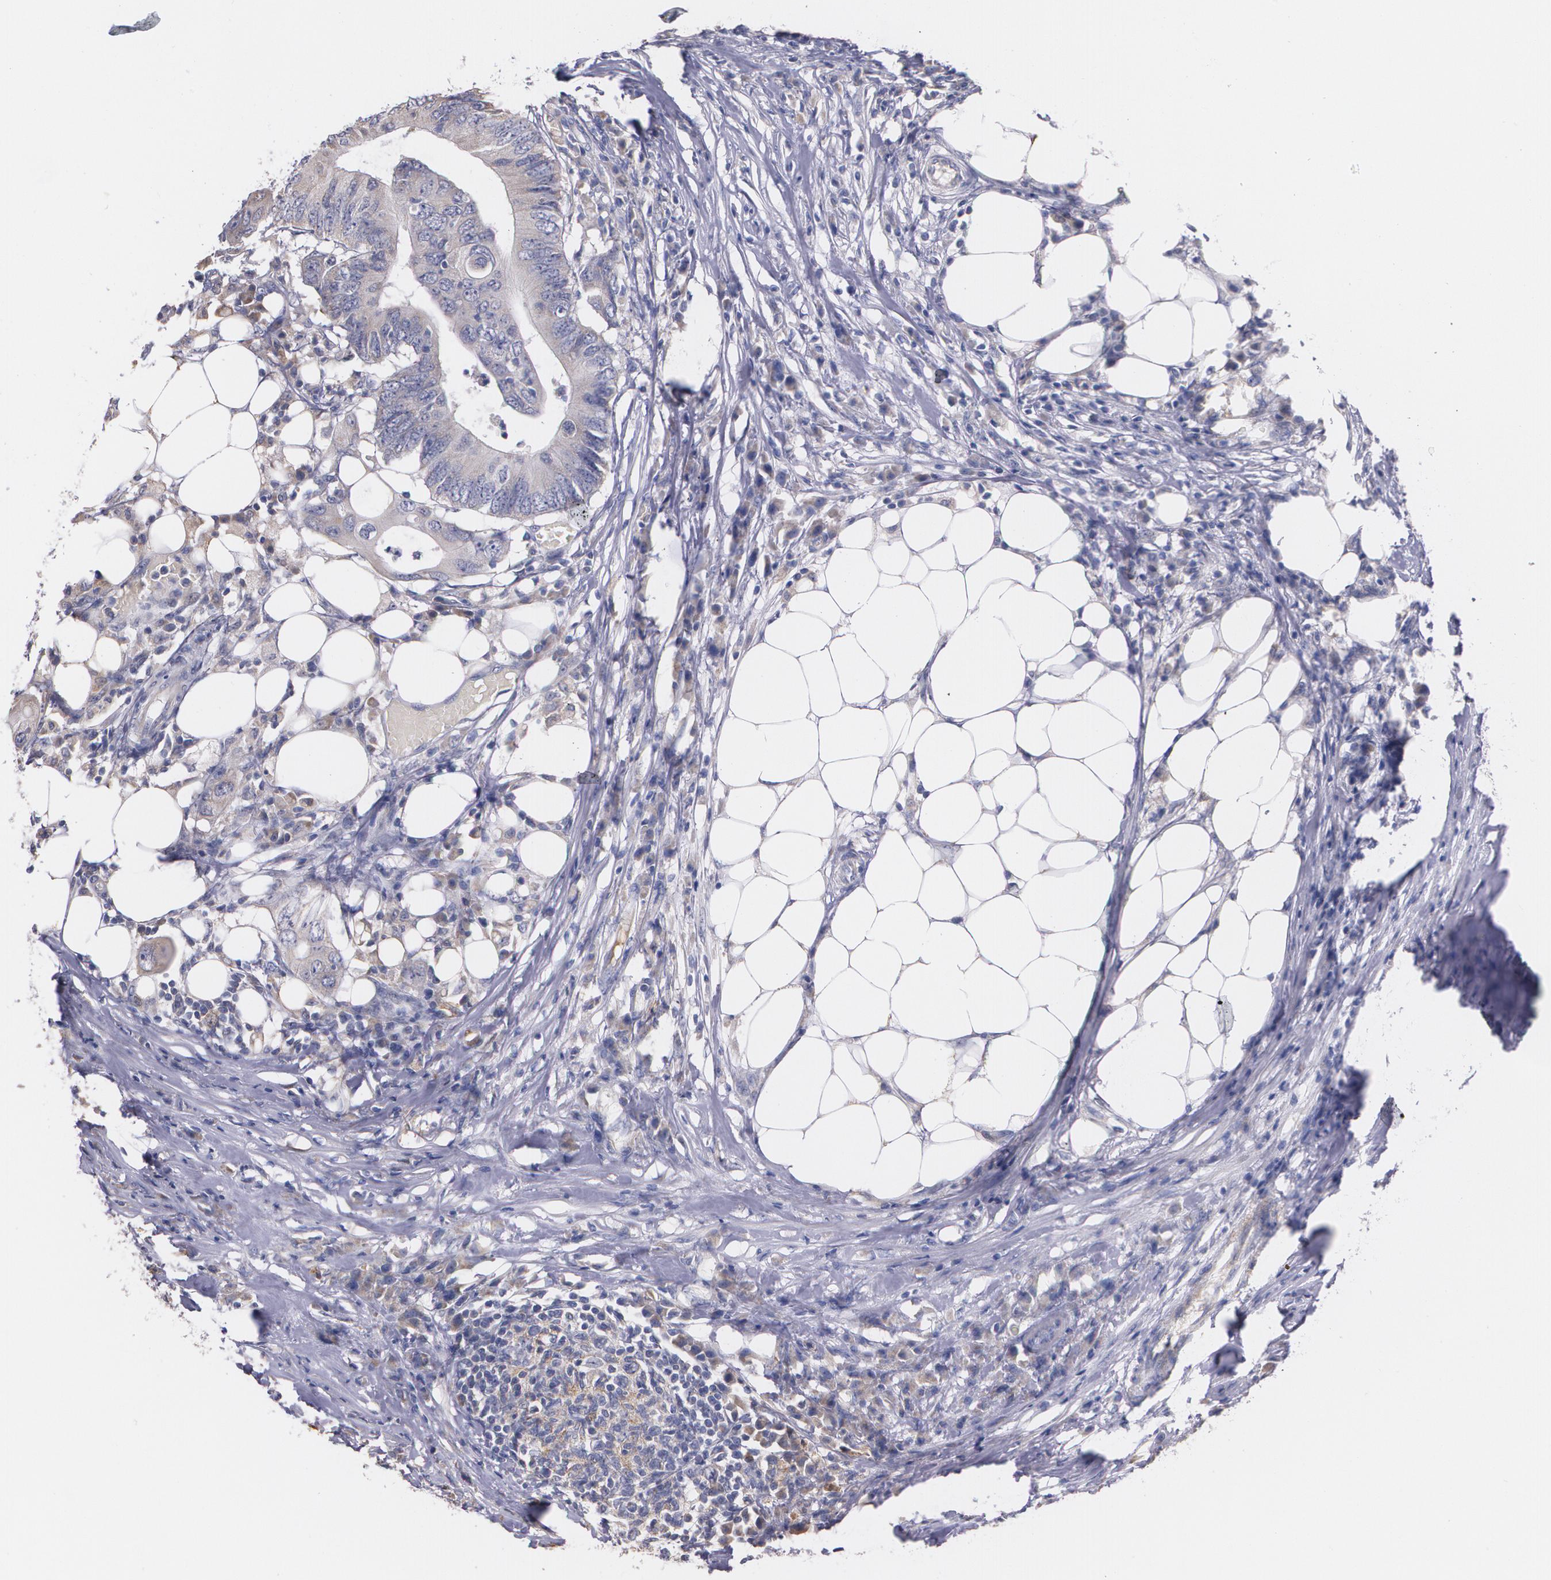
{"staining": {"intensity": "weak", "quantity": "<25%", "location": "cytoplasmic/membranous"}, "tissue": "colorectal cancer", "cell_type": "Tumor cells", "image_type": "cancer", "snomed": [{"axis": "morphology", "description": "Adenocarcinoma, NOS"}, {"axis": "topography", "description": "Colon"}], "caption": "A micrograph of colorectal cancer stained for a protein shows no brown staining in tumor cells.", "gene": "AMBP", "patient": {"sex": "male", "age": 71}}